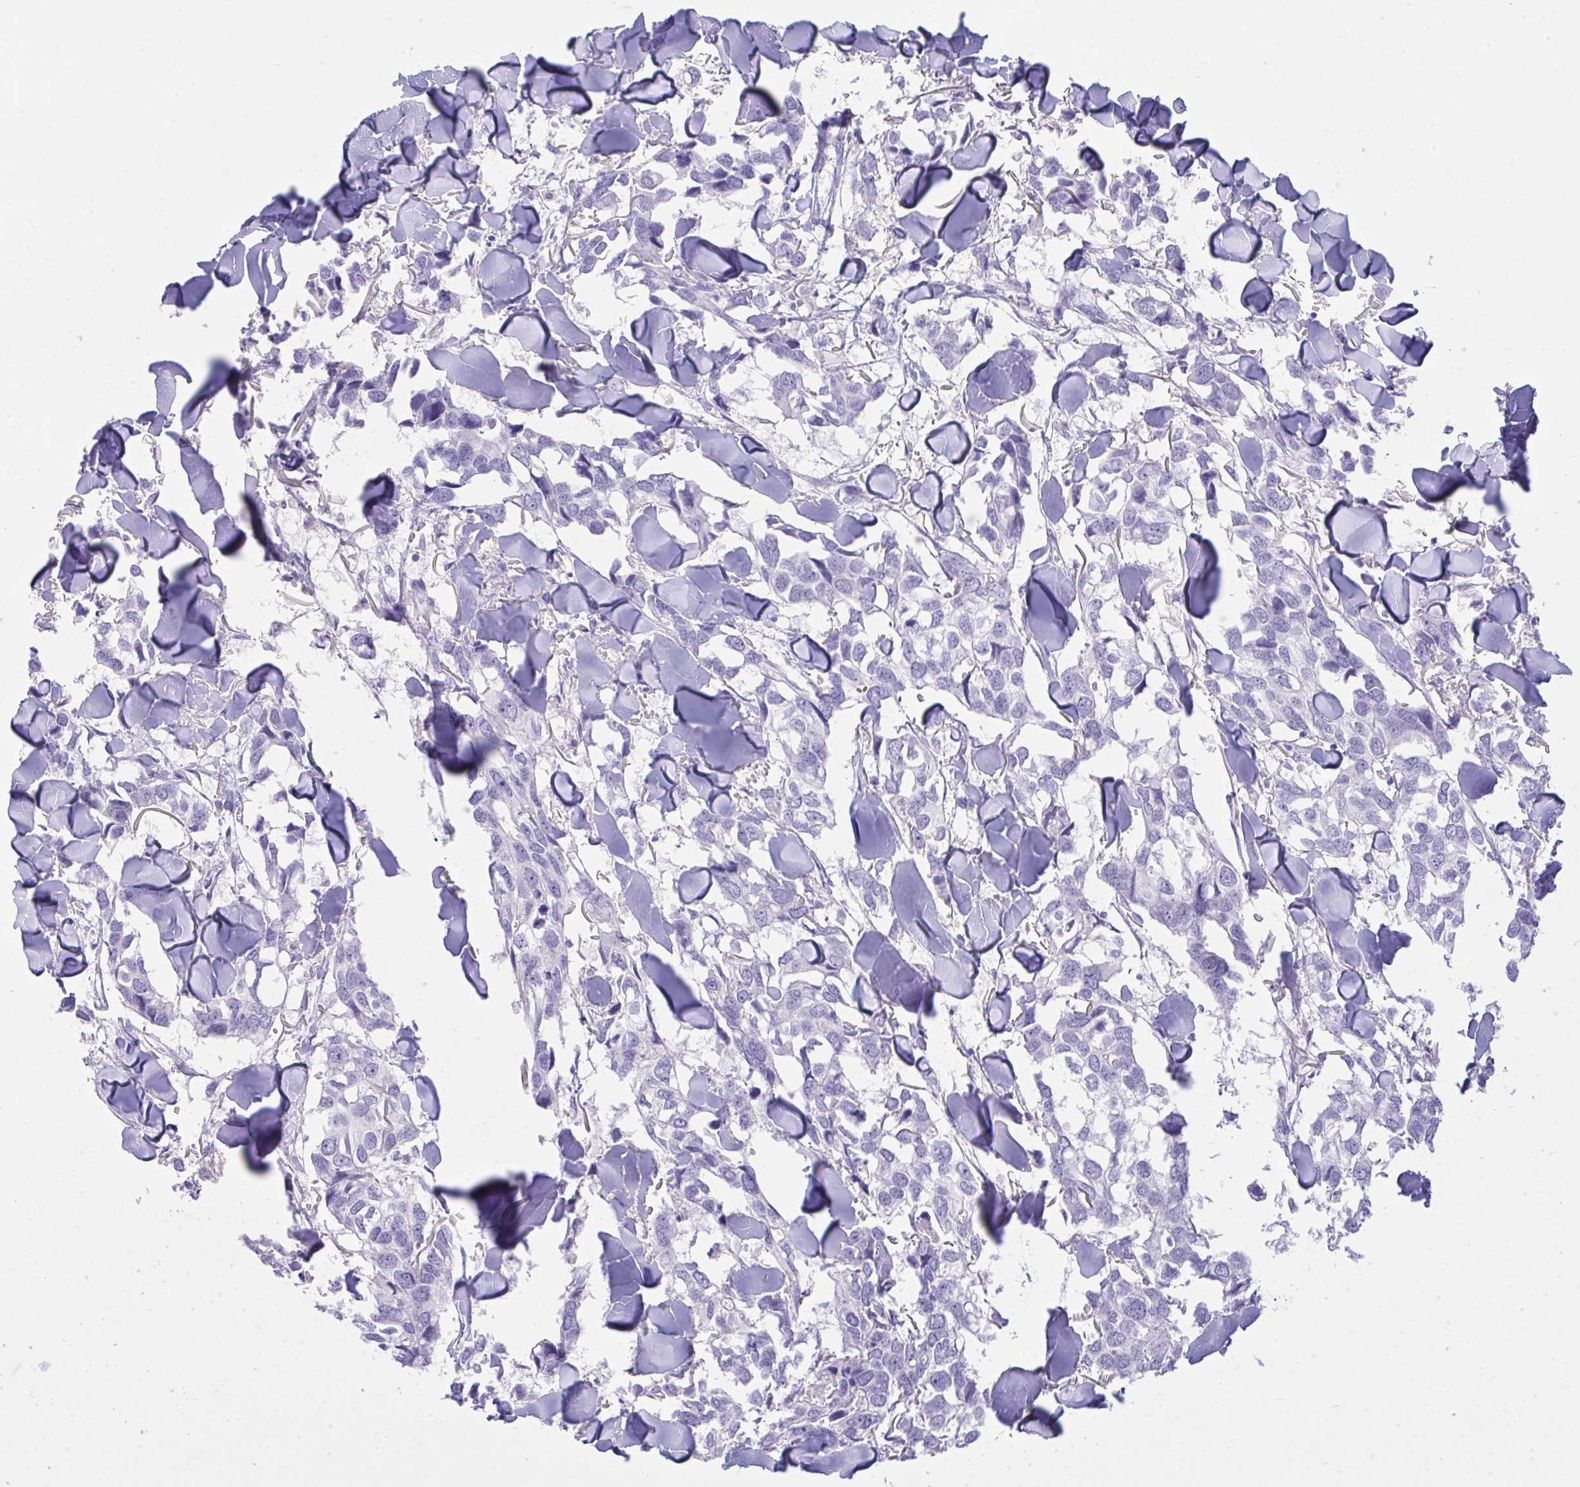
{"staining": {"intensity": "negative", "quantity": "none", "location": "none"}, "tissue": "breast cancer", "cell_type": "Tumor cells", "image_type": "cancer", "snomed": [{"axis": "morphology", "description": "Duct carcinoma"}, {"axis": "topography", "description": "Breast"}], "caption": "This is a photomicrograph of IHC staining of intraductal carcinoma (breast), which shows no positivity in tumor cells.", "gene": "PLEKHH1", "patient": {"sex": "female", "age": 83}}